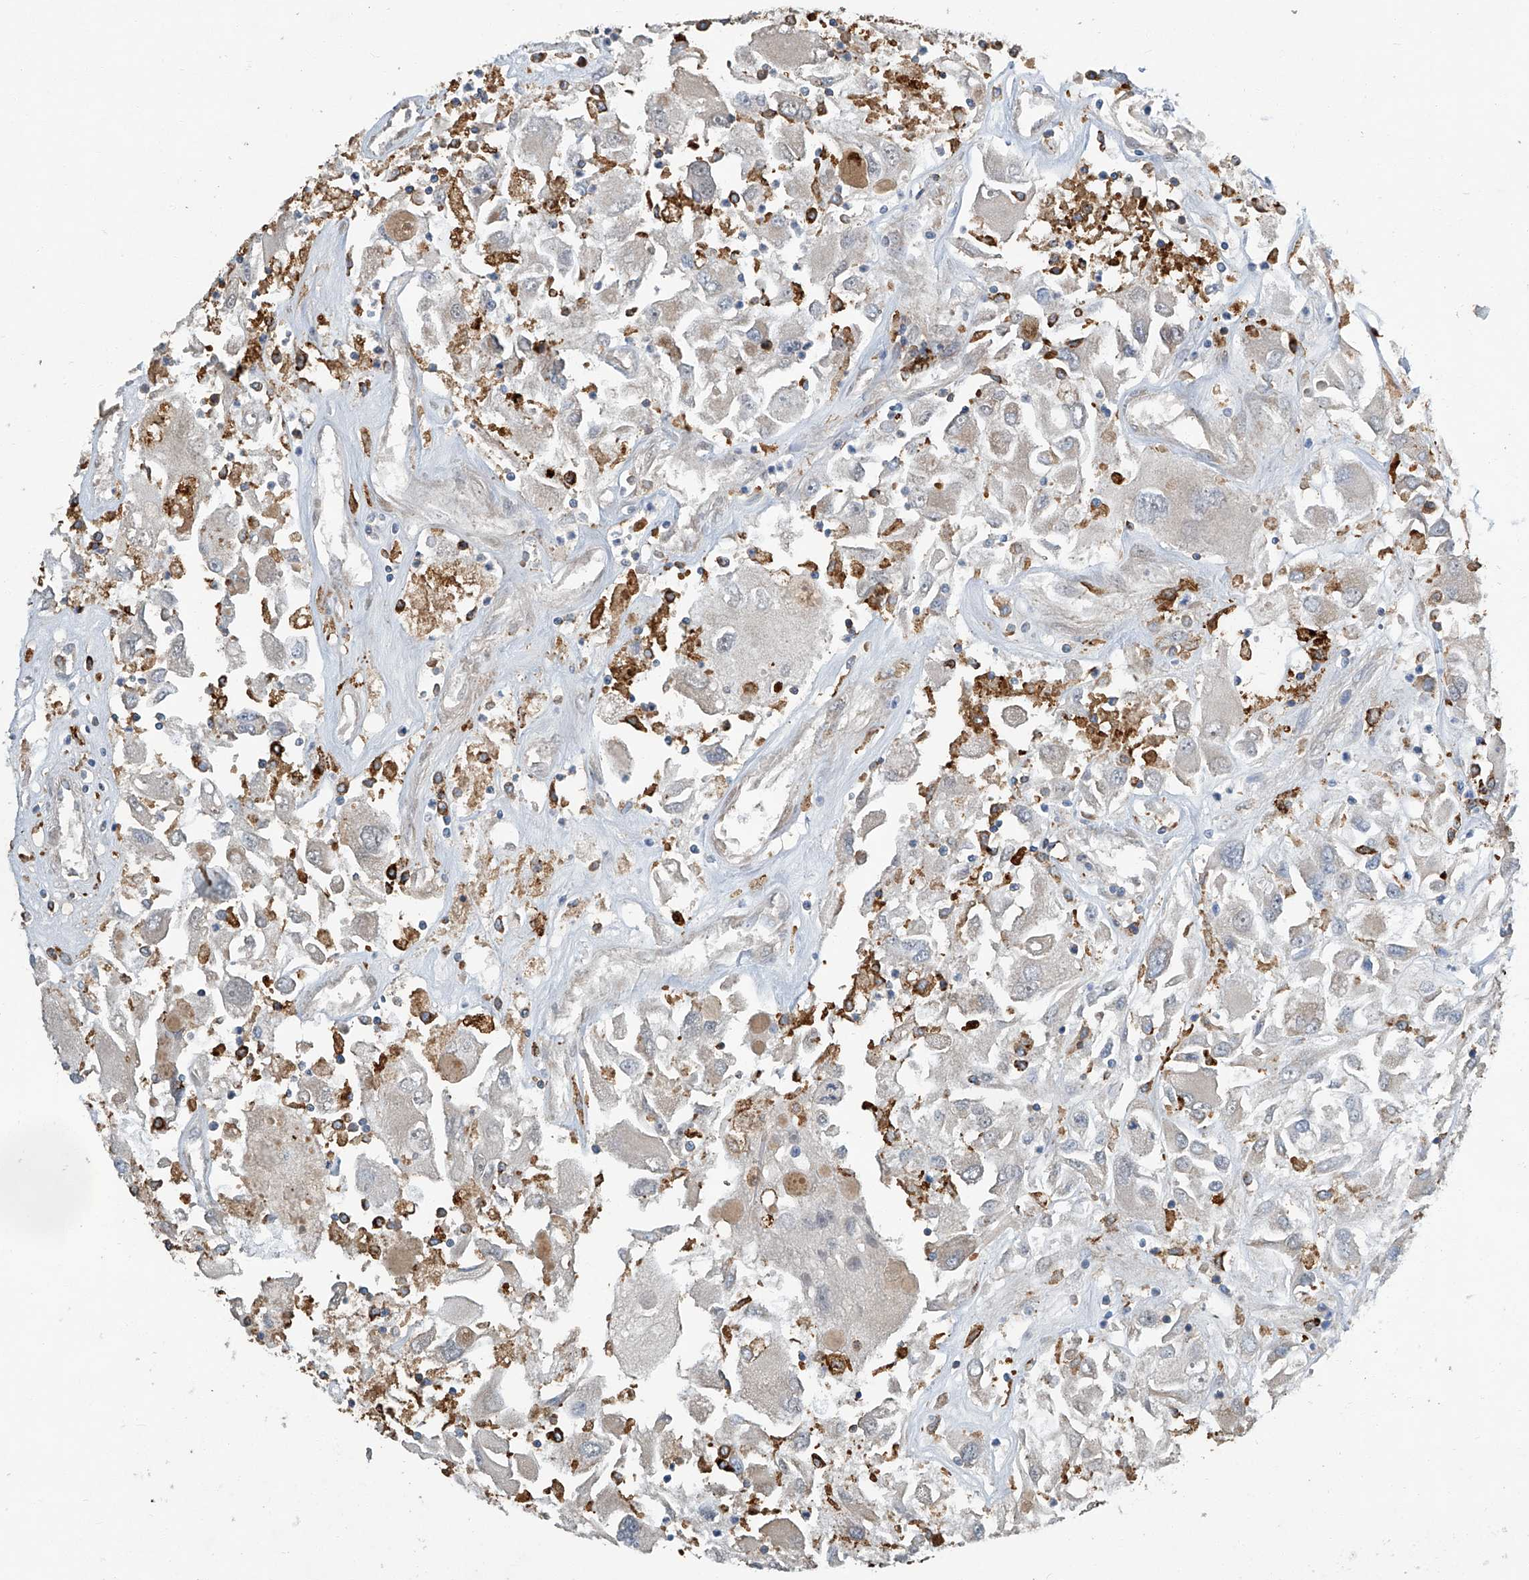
{"staining": {"intensity": "negative", "quantity": "none", "location": "none"}, "tissue": "renal cancer", "cell_type": "Tumor cells", "image_type": "cancer", "snomed": [{"axis": "morphology", "description": "Adenocarcinoma, NOS"}, {"axis": "topography", "description": "Kidney"}], "caption": "Human renal cancer stained for a protein using immunohistochemistry (IHC) shows no expression in tumor cells.", "gene": "FAM167A", "patient": {"sex": "female", "age": 52}}